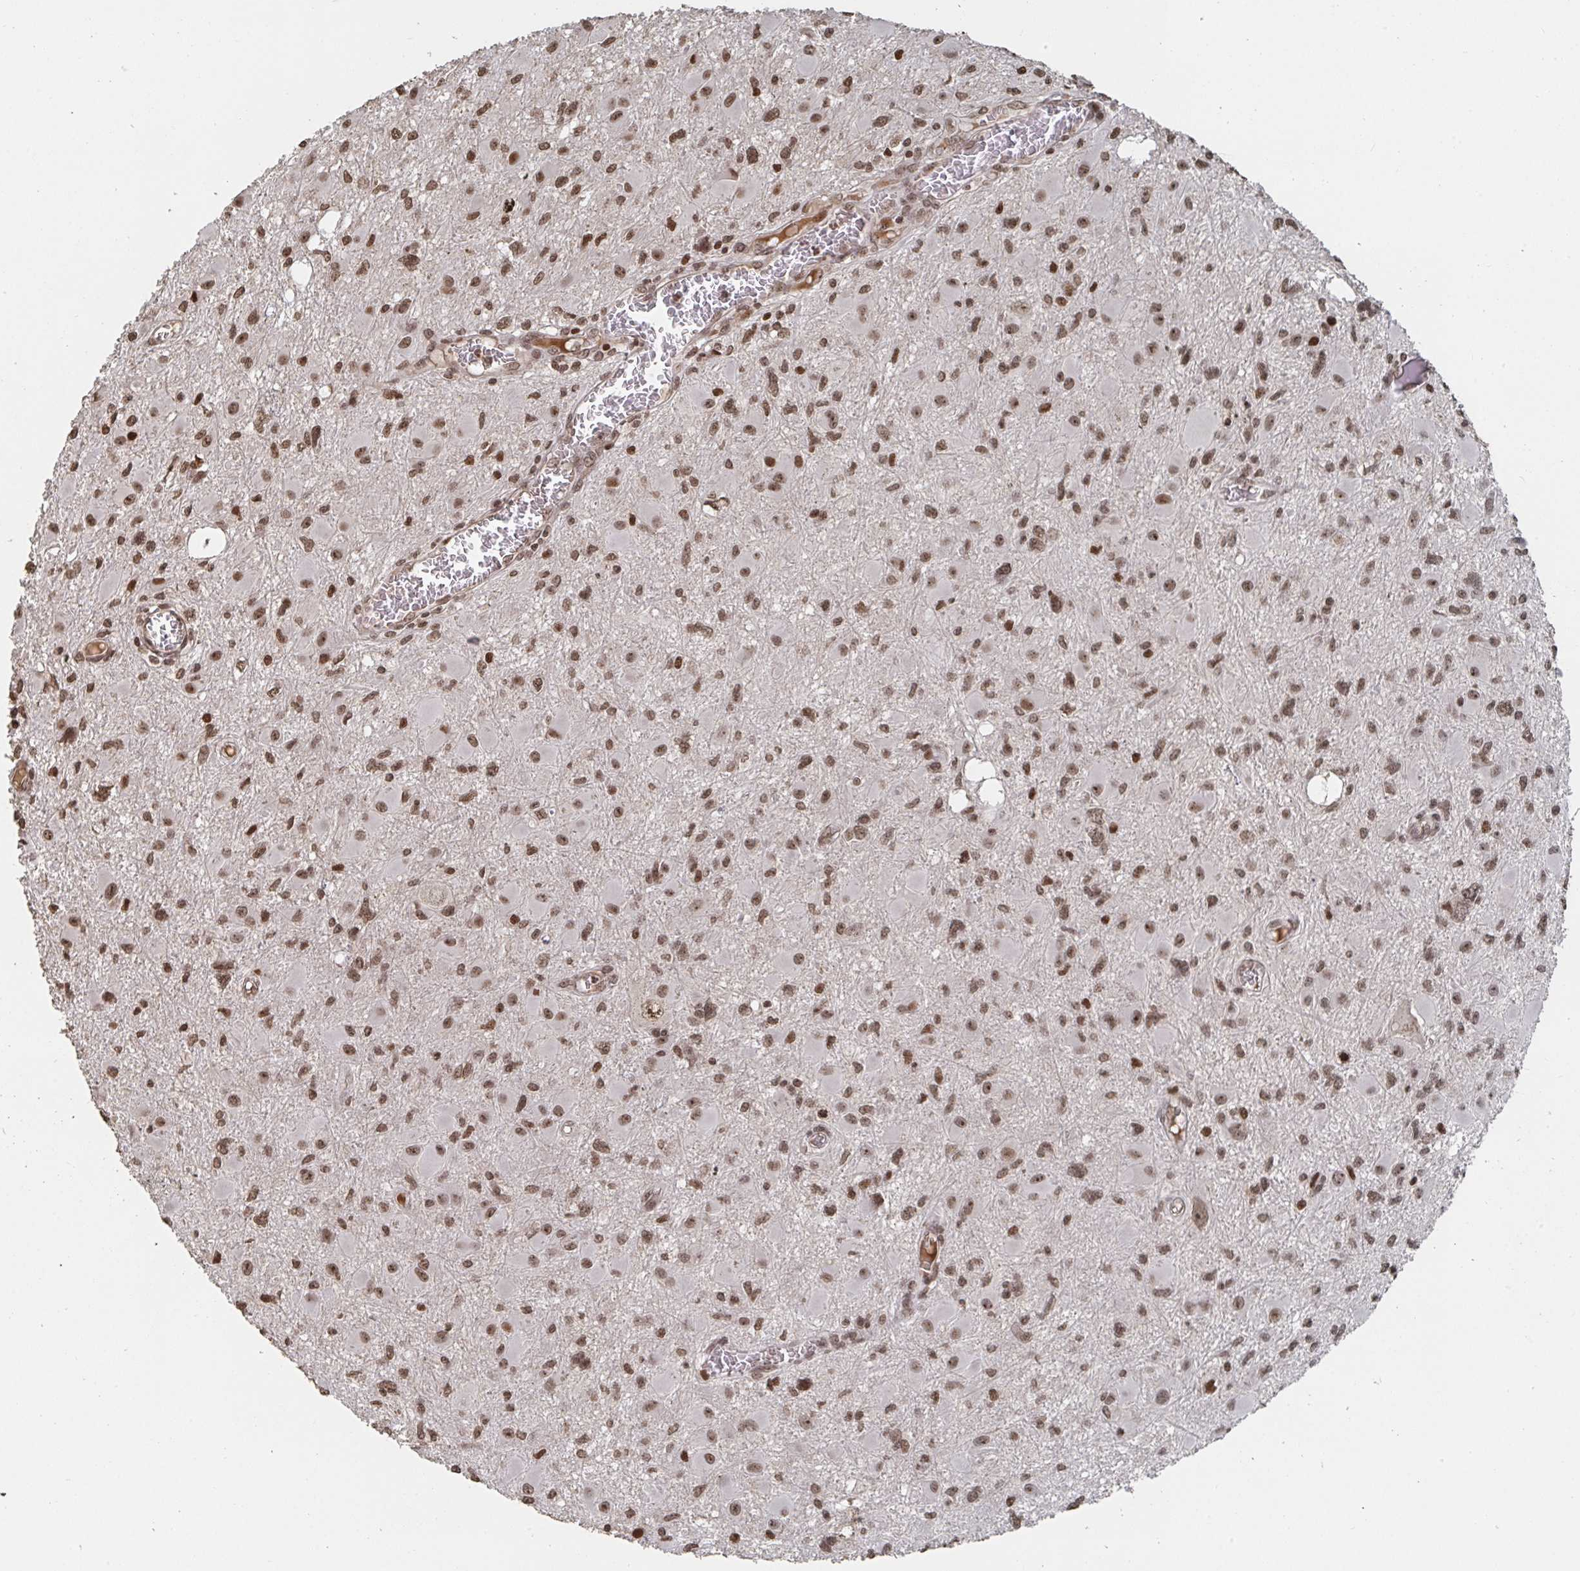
{"staining": {"intensity": "moderate", "quantity": ">75%", "location": "nuclear"}, "tissue": "glioma", "cell_type": "Tumor cells", "image_type": "cancer", "snomed": [{"axis": "morphology", "description": "Glioma, malignant, High grade"}, {"axis": "topography", "description": "Brain"}], "caption": "IHC image of neoplastic tissue: human glioma stained using immunohistochemistry (IHC) demonstrates medium levels of moderate protein expression localized specifically in the nuclear of tumor cells, appearing as a nuclear brown color.", "gene": "ZDHHC12", "patient": {"sex": "male", "age": 54}}